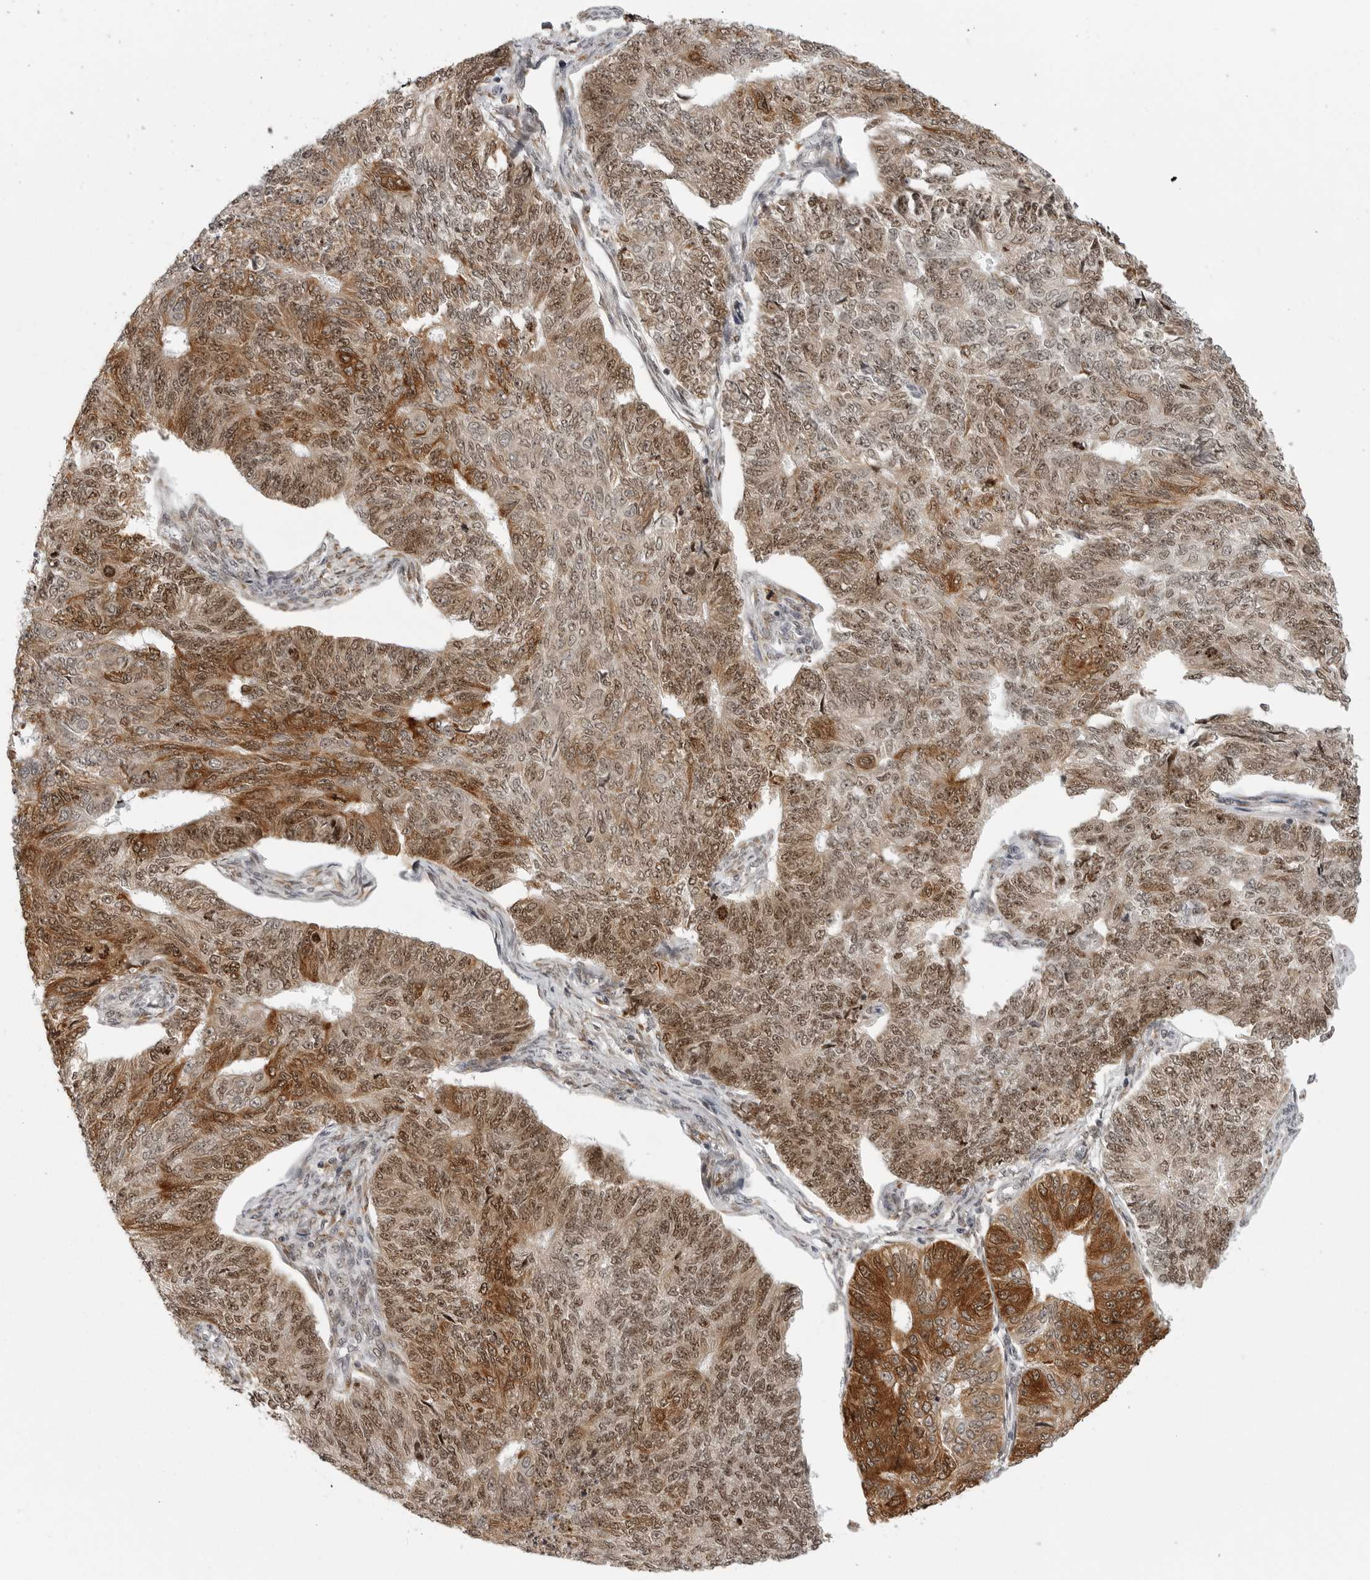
{"staining": {"intensity": "moderate", "quantity": ">75%", "location": "cytoplasmic/membranous,nuclear"}, "tissue": "endometrial cancer", "cell_type": "Tumor cells", "image_type": "cancer", "snomed": [{"axis": "morphology", "description": "Adenocarcinoma, NOS"}, {"axis": "topography", "description": "Endometrium"}], "caption": "DAB immunohistochemical staining of adenocarcinoma (endometrial) displays moderate cytoplasmic/membranous and nuclear protein expression in about >75% of tumor cells.", "gene": "PRDM10", "patient": {"sex": "female", "age": 32}}